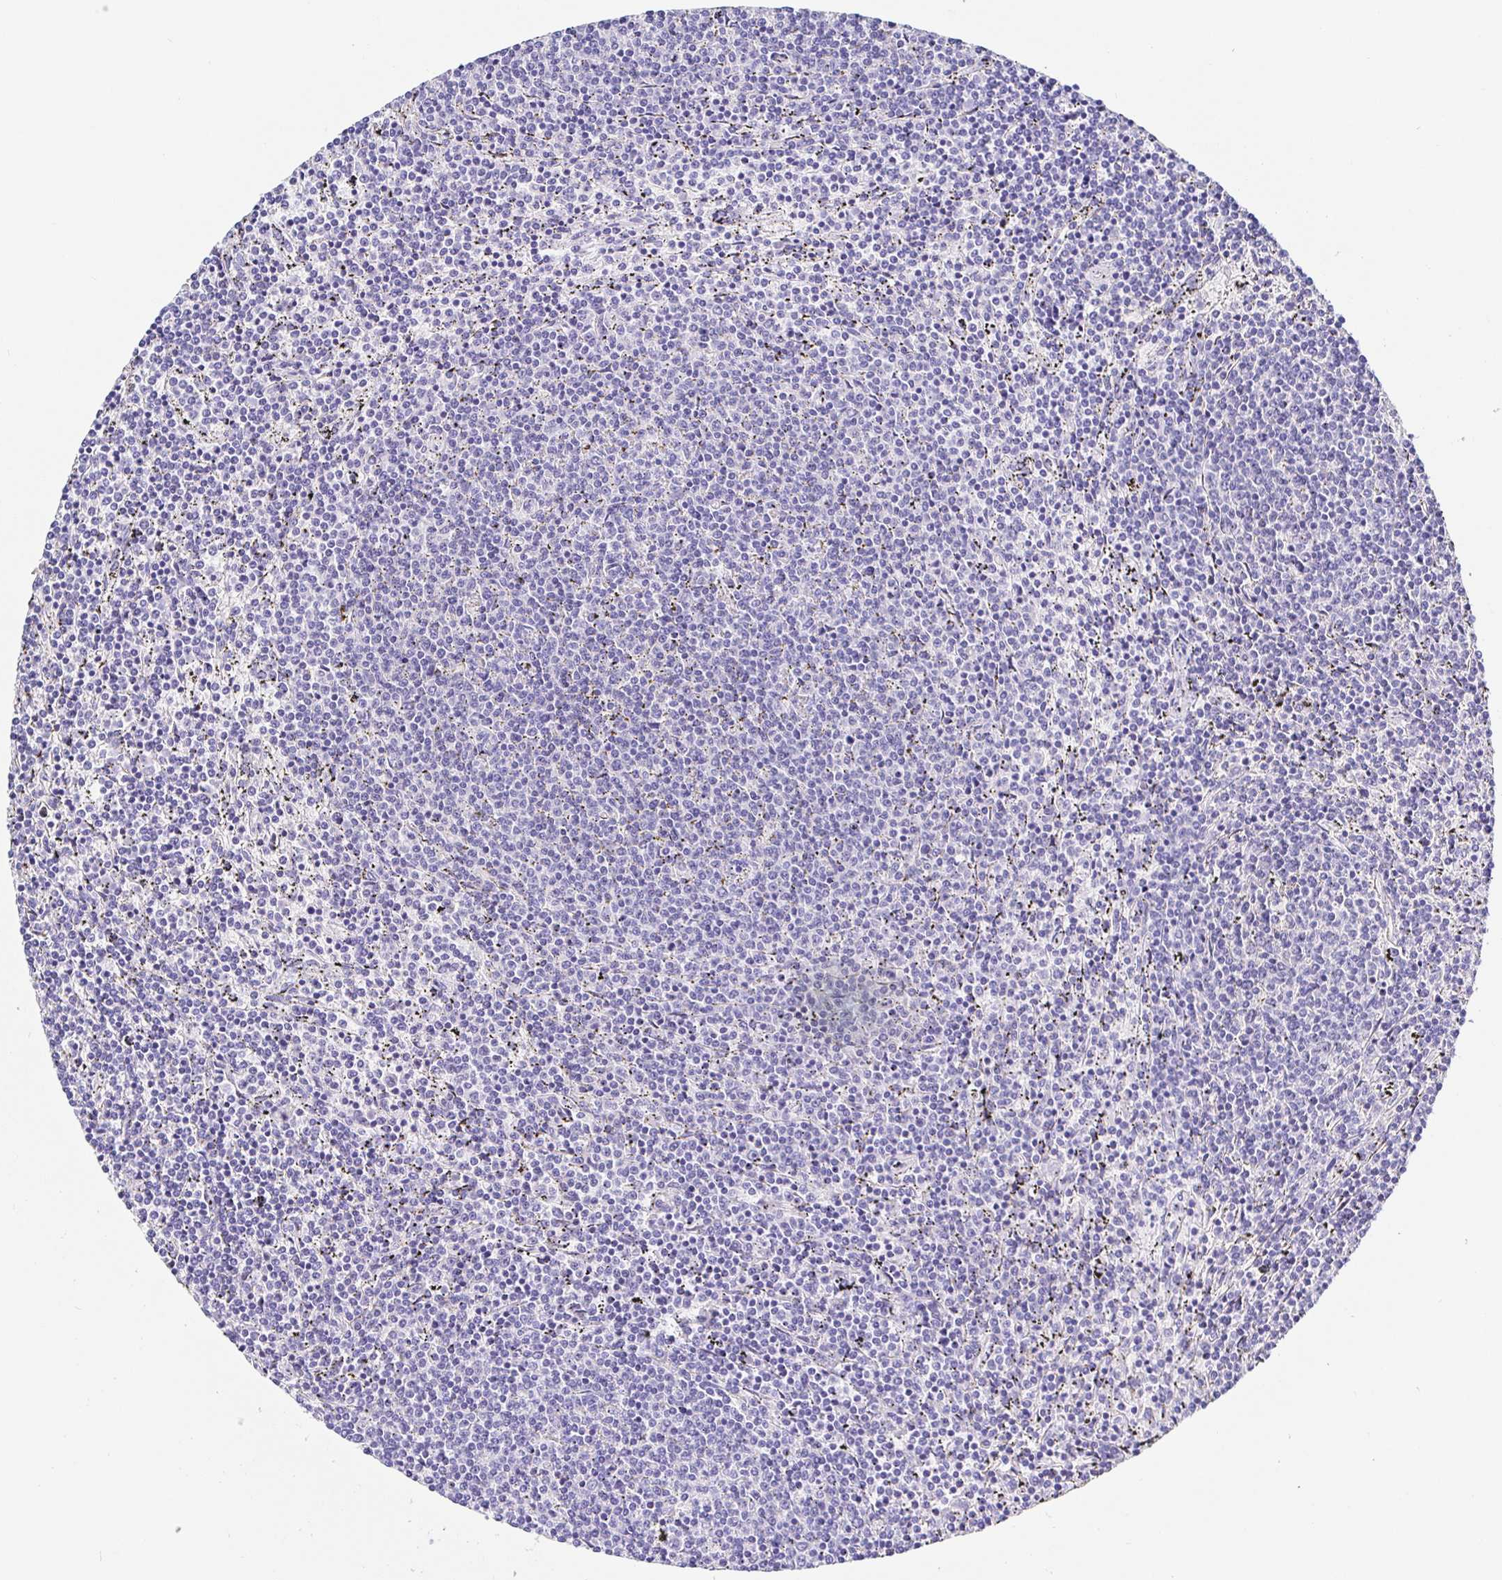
{"staining": {"intensity": "negative", "quantity": "none", "location": "none"}, "tissue": "lymphoma", "cell_type": "Tumor cells", "image_type": "cancer", "snomed": [{"axis": "morphology", "description": "Malignant lymphoma, non-Hodgkin's type, Low grade"}, {"axis": "topography", "description": "Spleen"}], "caption": "DAB (3,3'-diaminobenzidine) immunohistochemical staining of human lymphoma shows no significant positivity in tumor cells. (Stains: DAB (3,3'-diaminobenzidine) immunohistochemistry with hematoxylin counter stain, Microscopy: brightfield microscopy at high magnification).", "gene": "MAOA", "patient": {"sex": "female", "age": 50}}